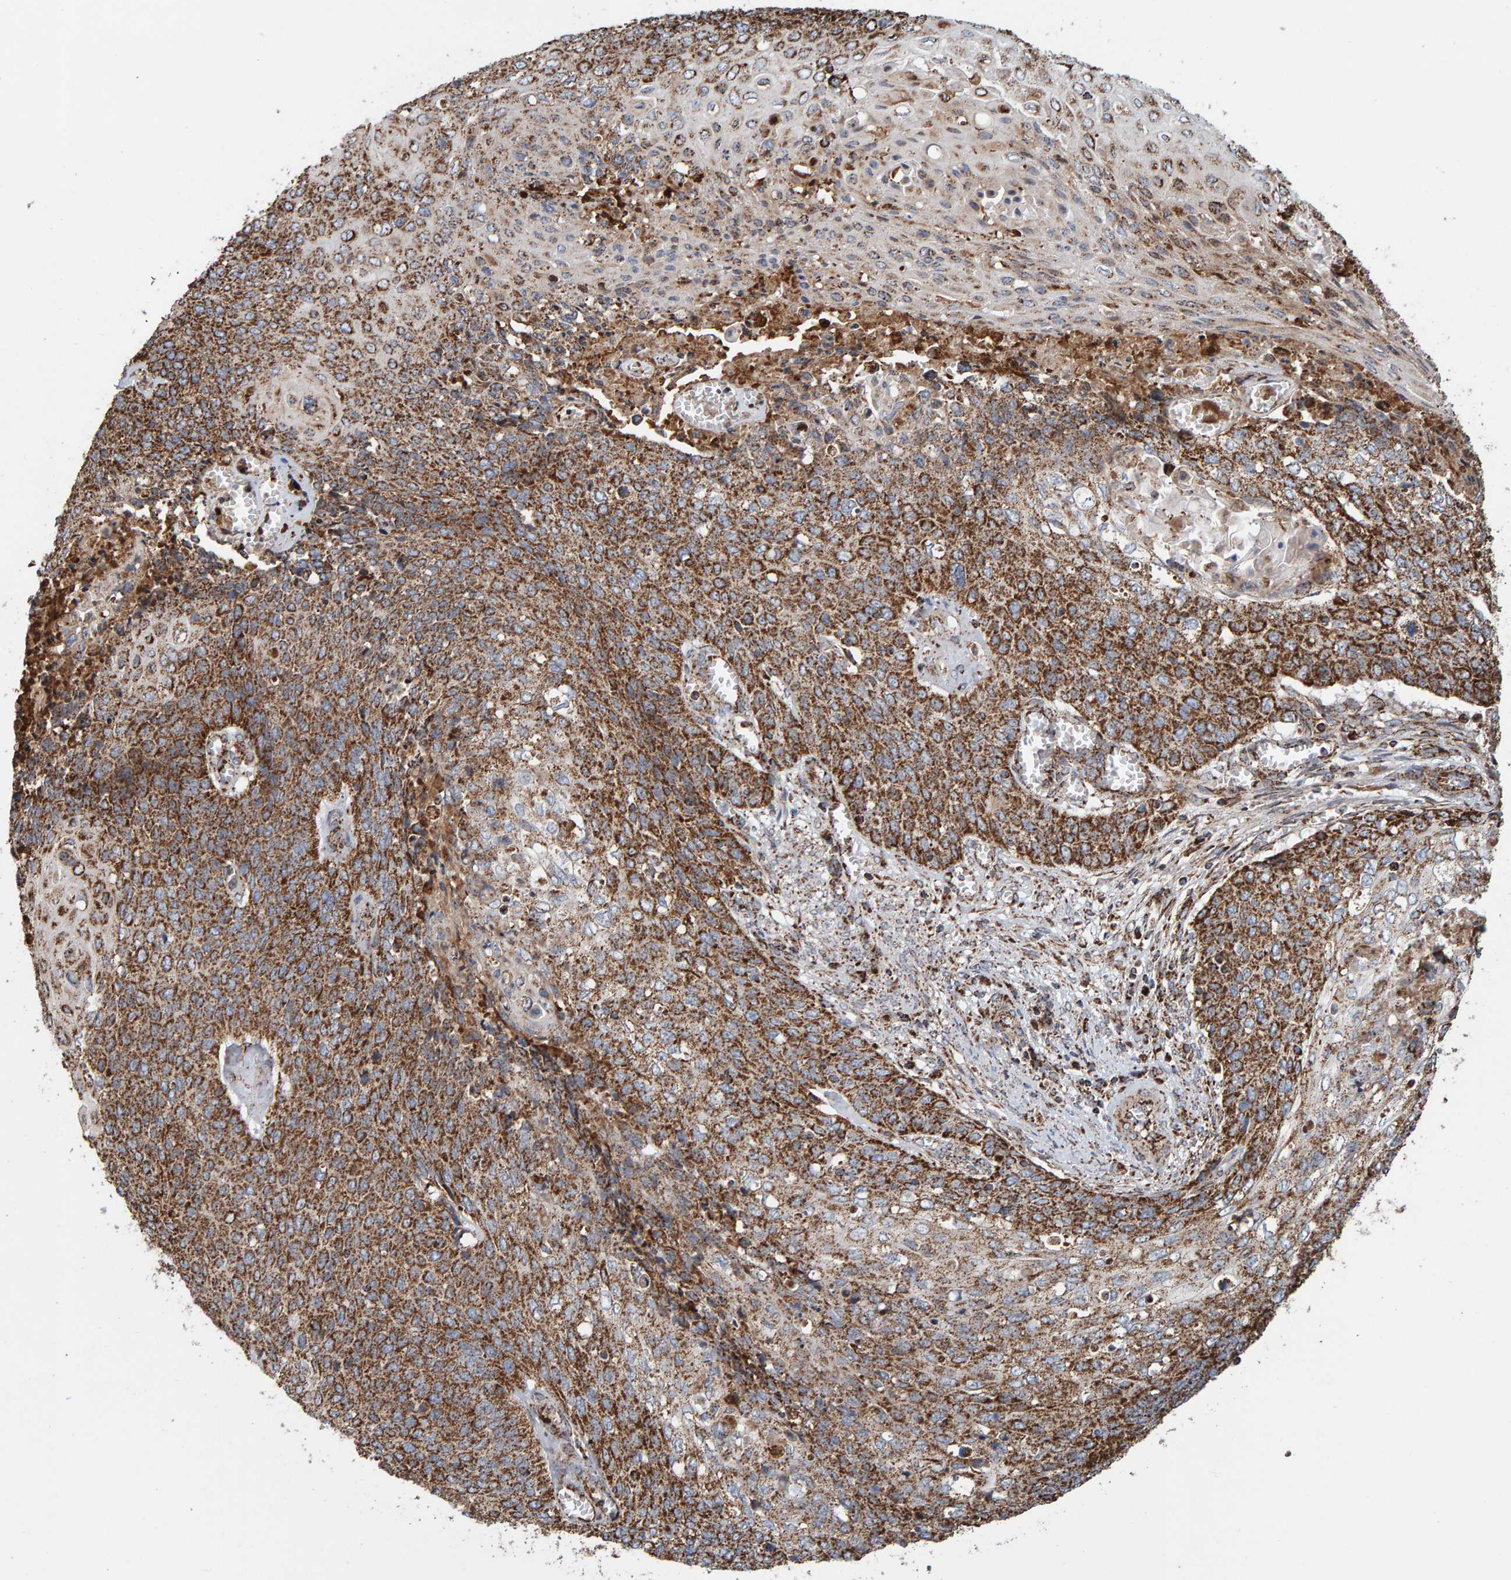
{"staining": {"intensity": "moderate", "quantity": ">75%", "location": "cytoplasmic/membranous"}, "tissue": "cervical cancer", "cell_type": "Tumor cells", "image_type": "cancer", "snomed": [{"axis": "morphology", "description": "Squamous cell carcinoma, NOS"}, {"axis": "topography", "description": "Cervix"}], "caption": "Protein expression by IHC shows moderate cytoplasmic/membranous staining in about >75% of tumor cells in cervical squamous cell carcinoma.", "gene": "MRPL45", "patient": {"sex": "female", "age": 39}}